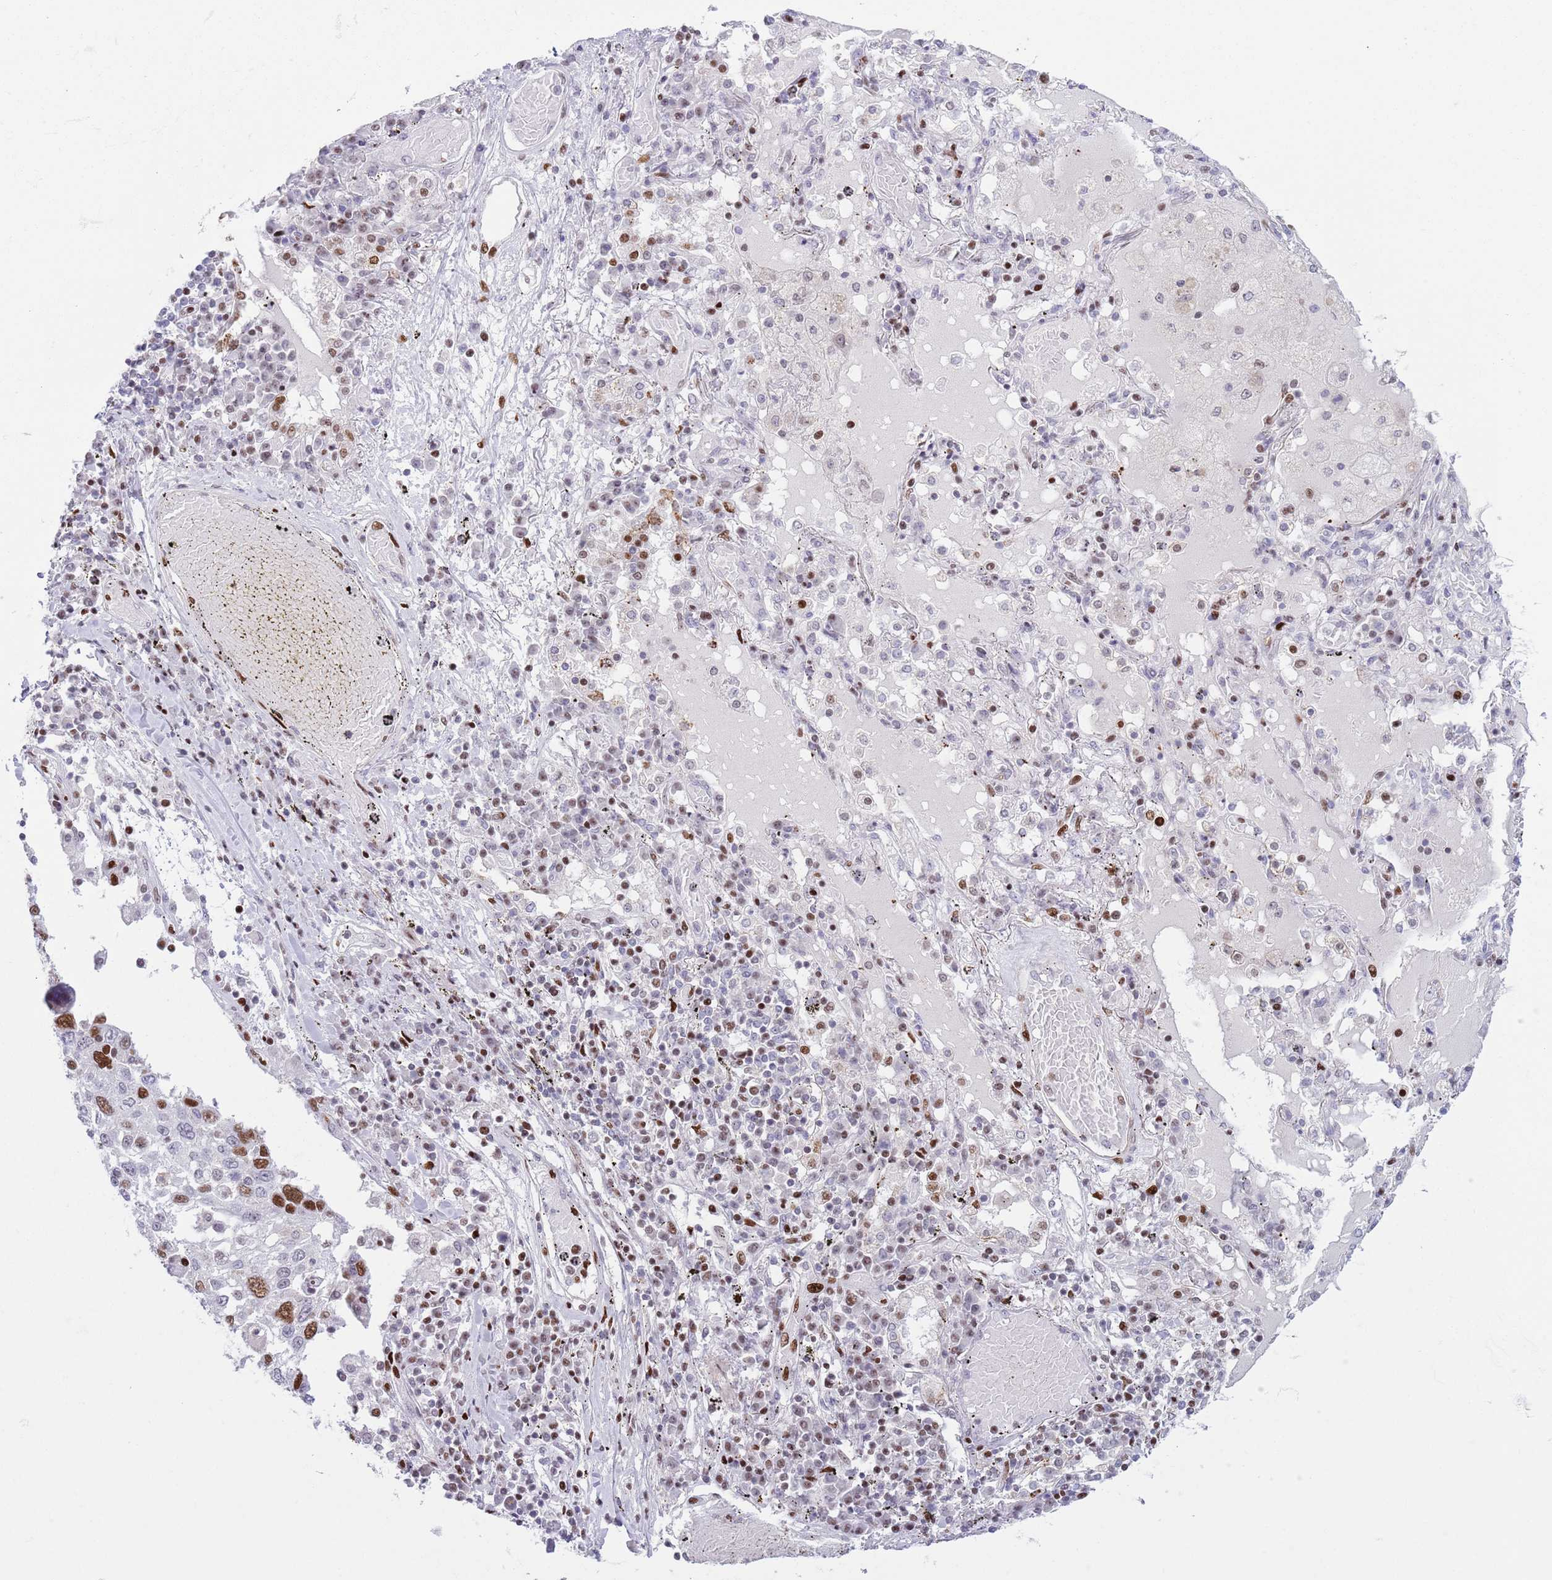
{"staining": {"intensity": "moderate", "quantity": "25%-75%", "location": "nuclear"}, "tissue": "lung cancer", "cell_type": "Tumor cells", "image_type": "cancer", "snomed": [{"axis": "morphology", "description": "Squamous cell carcinoma, NOS"}, {"axis": "topography", "description": "Lung"}], "caption": "About 25%-75% of tumor cells in squamous cell carcinoma (lung) demonstrate moderate nuclear protein positivity as visualized by brown immunohistochemical staining.", "gene": "MFSD10", "patient": {"sex": "male", "age": 65}}